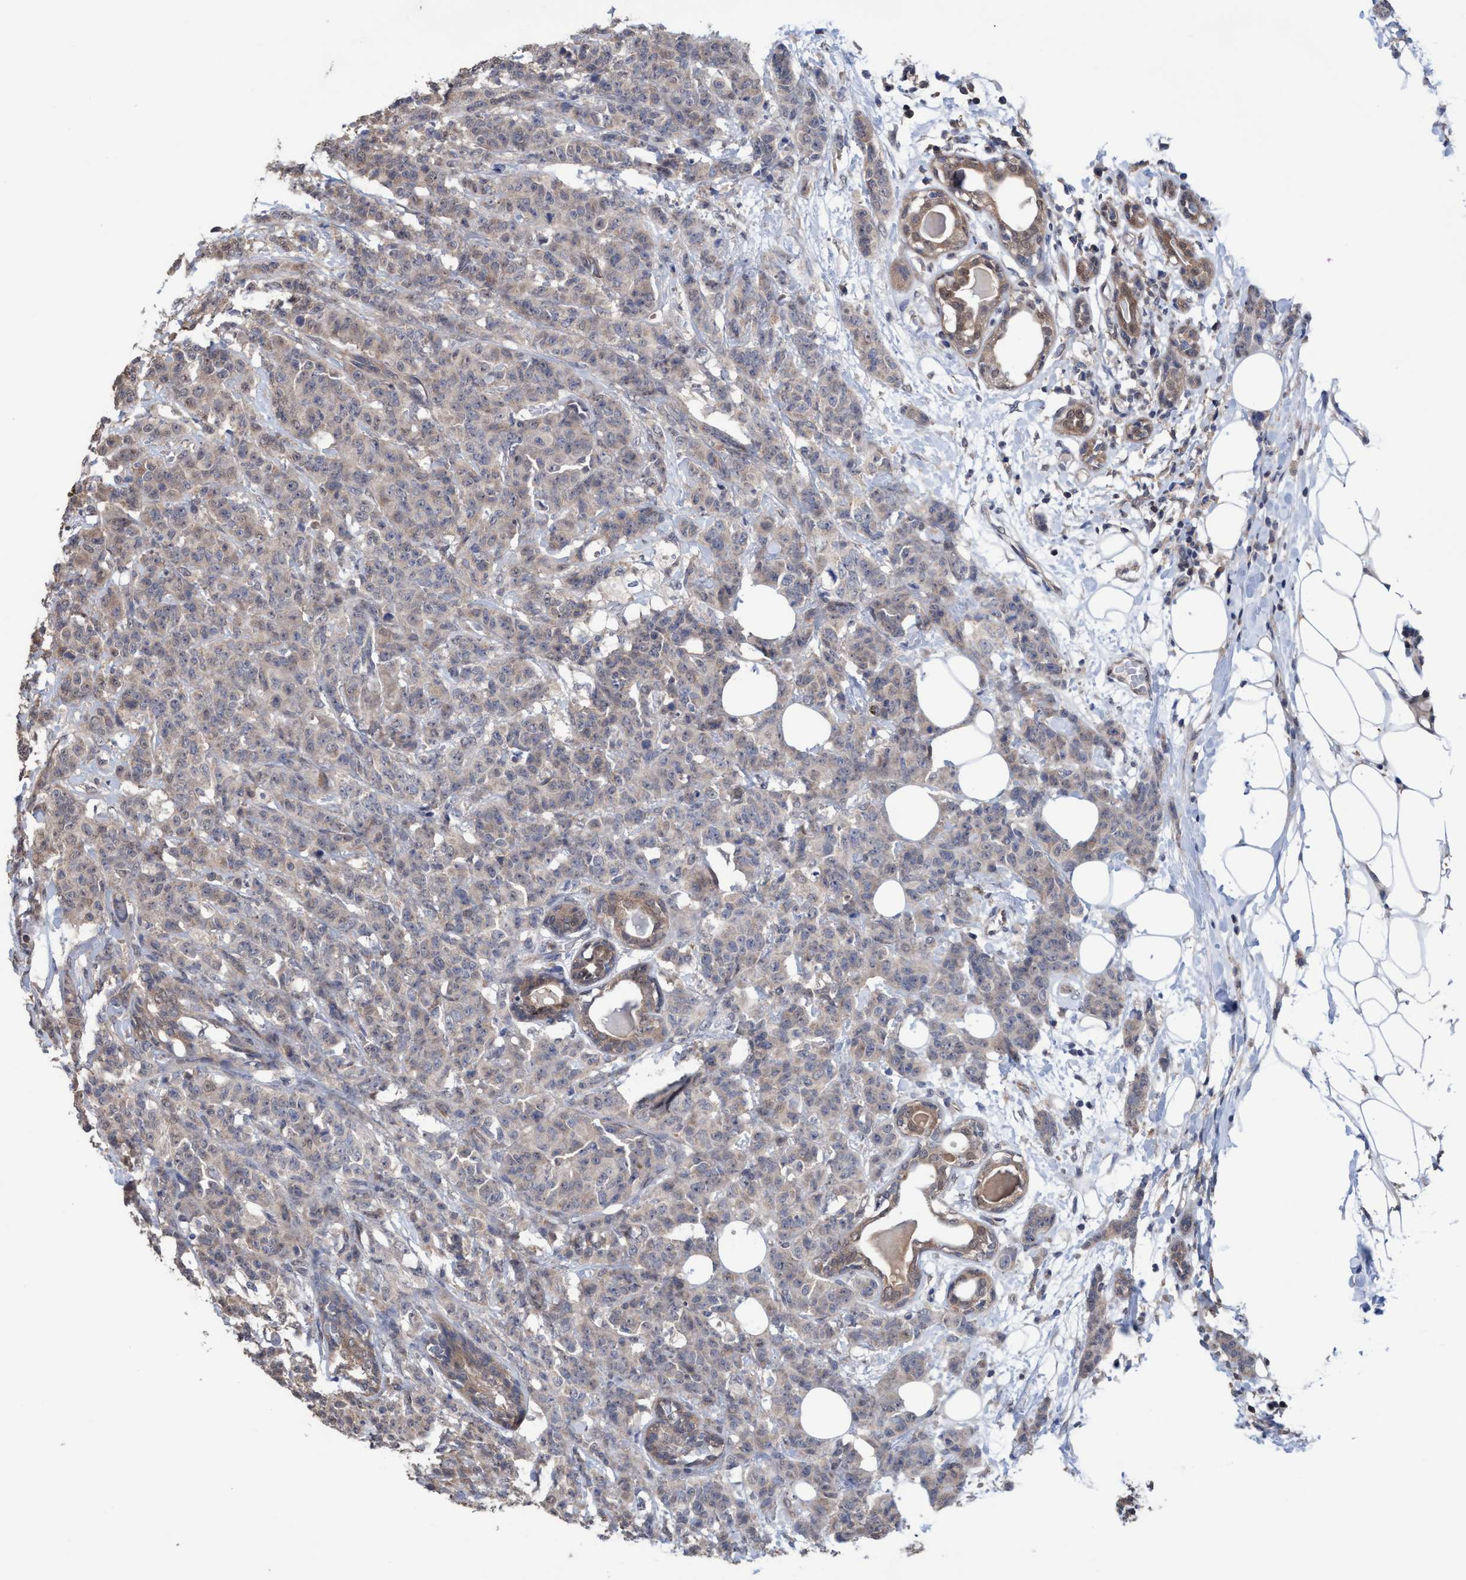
{"staining": {"intensity": "weak", "quantity": "<25%", "location": "cytoplasmic/membranous"}, "tissue": "breast cancer", "cell_type": "Tumor cells", "image_type": "cancer", "snomed": [{"axis": "morphology", "description": "Normal tissue, NOS"}, {"axis": "morphology", "description": "Duct carcinoma"}, {"axis": "topography", "description": "Breast"}], "caption": "Tumor cells are negative for brown protein staining in breast cancer (intraductal carcinoma). The staining is performed using DAB brown chromogen with nuclei counter-stained in using hematoxylin.", "gene": "GLOD4", "patient": {"sex": "female", "age": 40}}